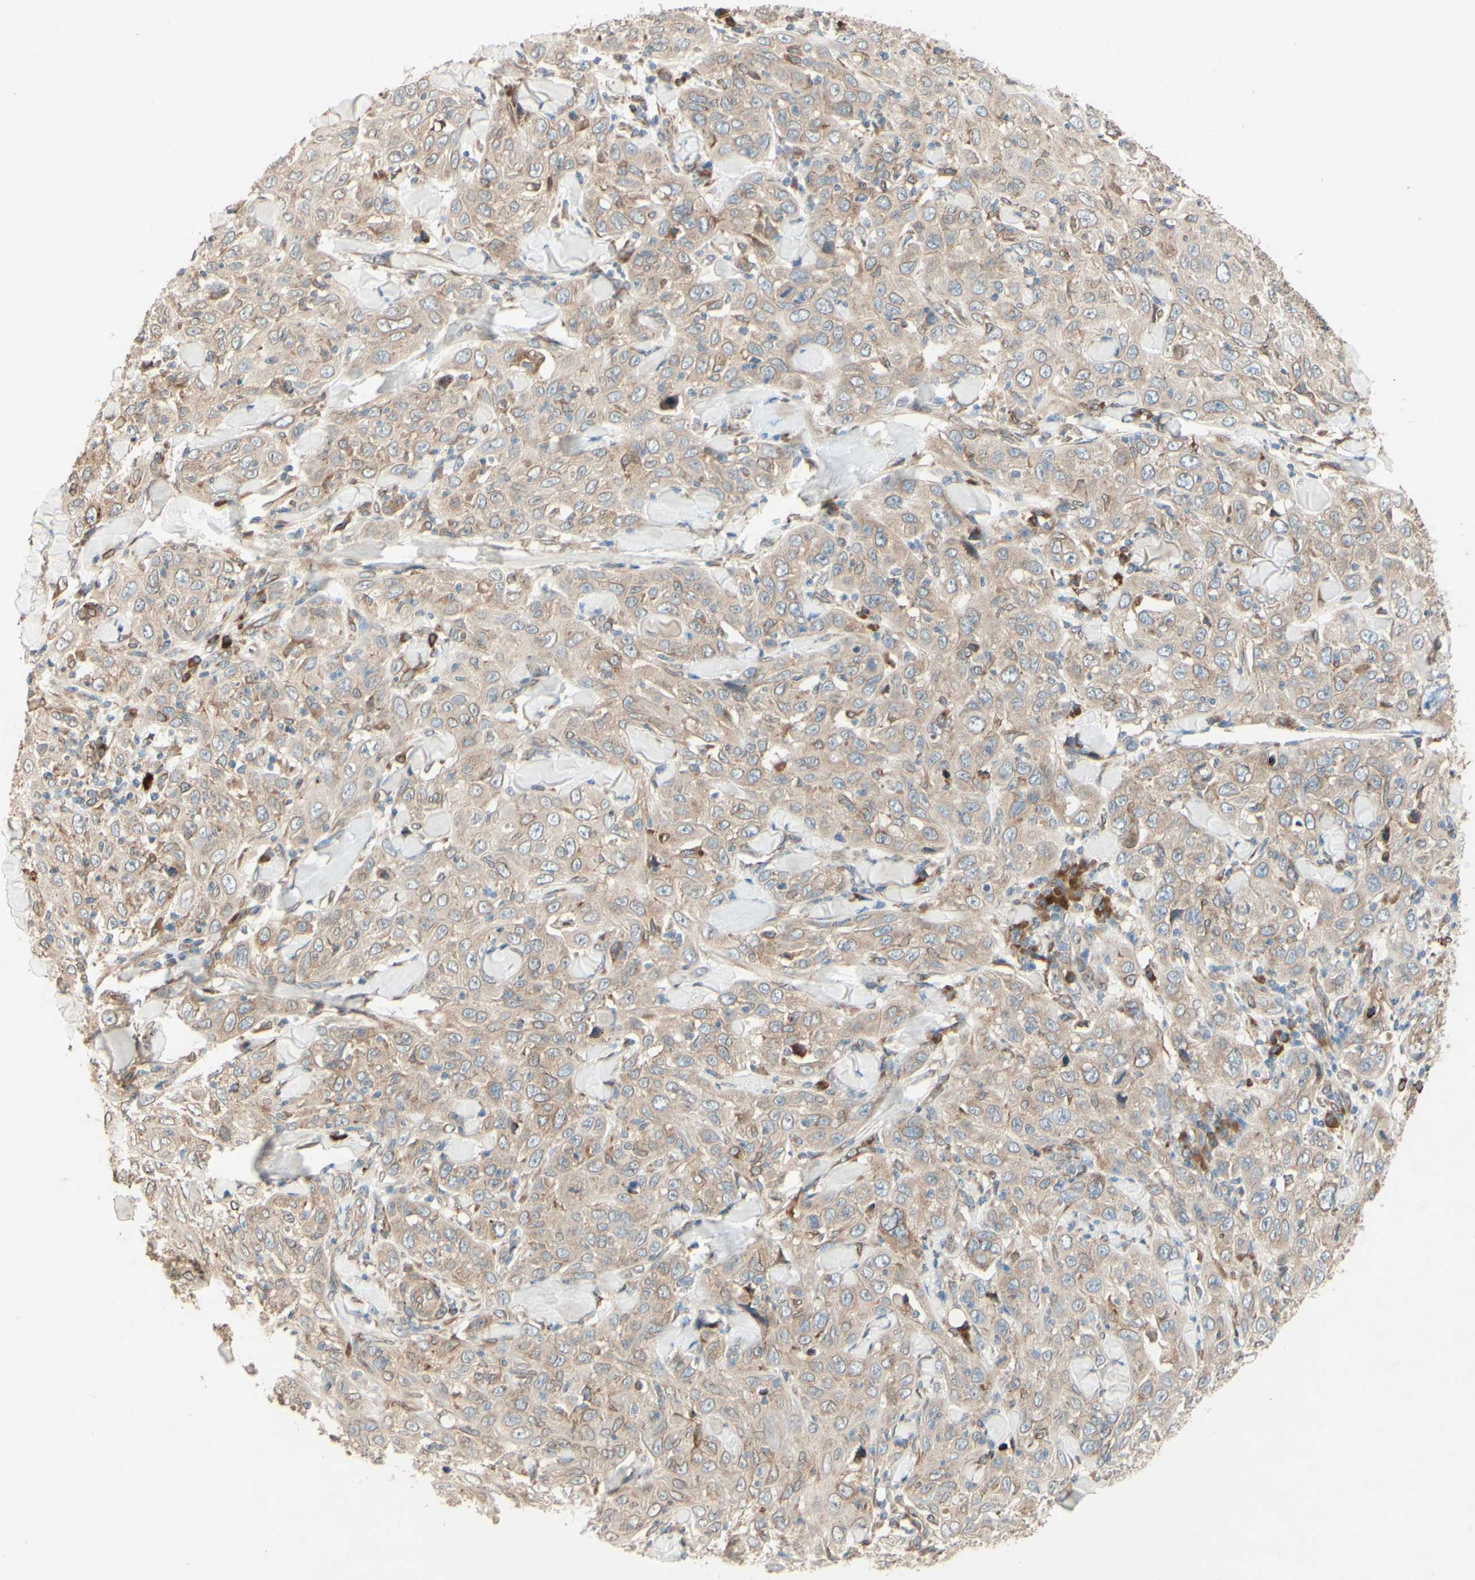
{"staining": {"intensity": "weak", "quantity": ">75%", "location": "cytoplasmic/membranous,nuclear"}, "tissue": "skin cancer", "cell_type": "Tumor cells", "image_type": "cancer", "snomed": [{"axis": "morphology", "description": "Squamous cell carcinoma, NOS"}, {"axis": "topography", "description": "Skin"}], "caption": "Skin cancer stained for a protein displays weak cytoplasmic/membranous and nuclear positivity in tumor cells.", "gene": "PTPRU", "patient": {"sex": "female", "age": 88}}